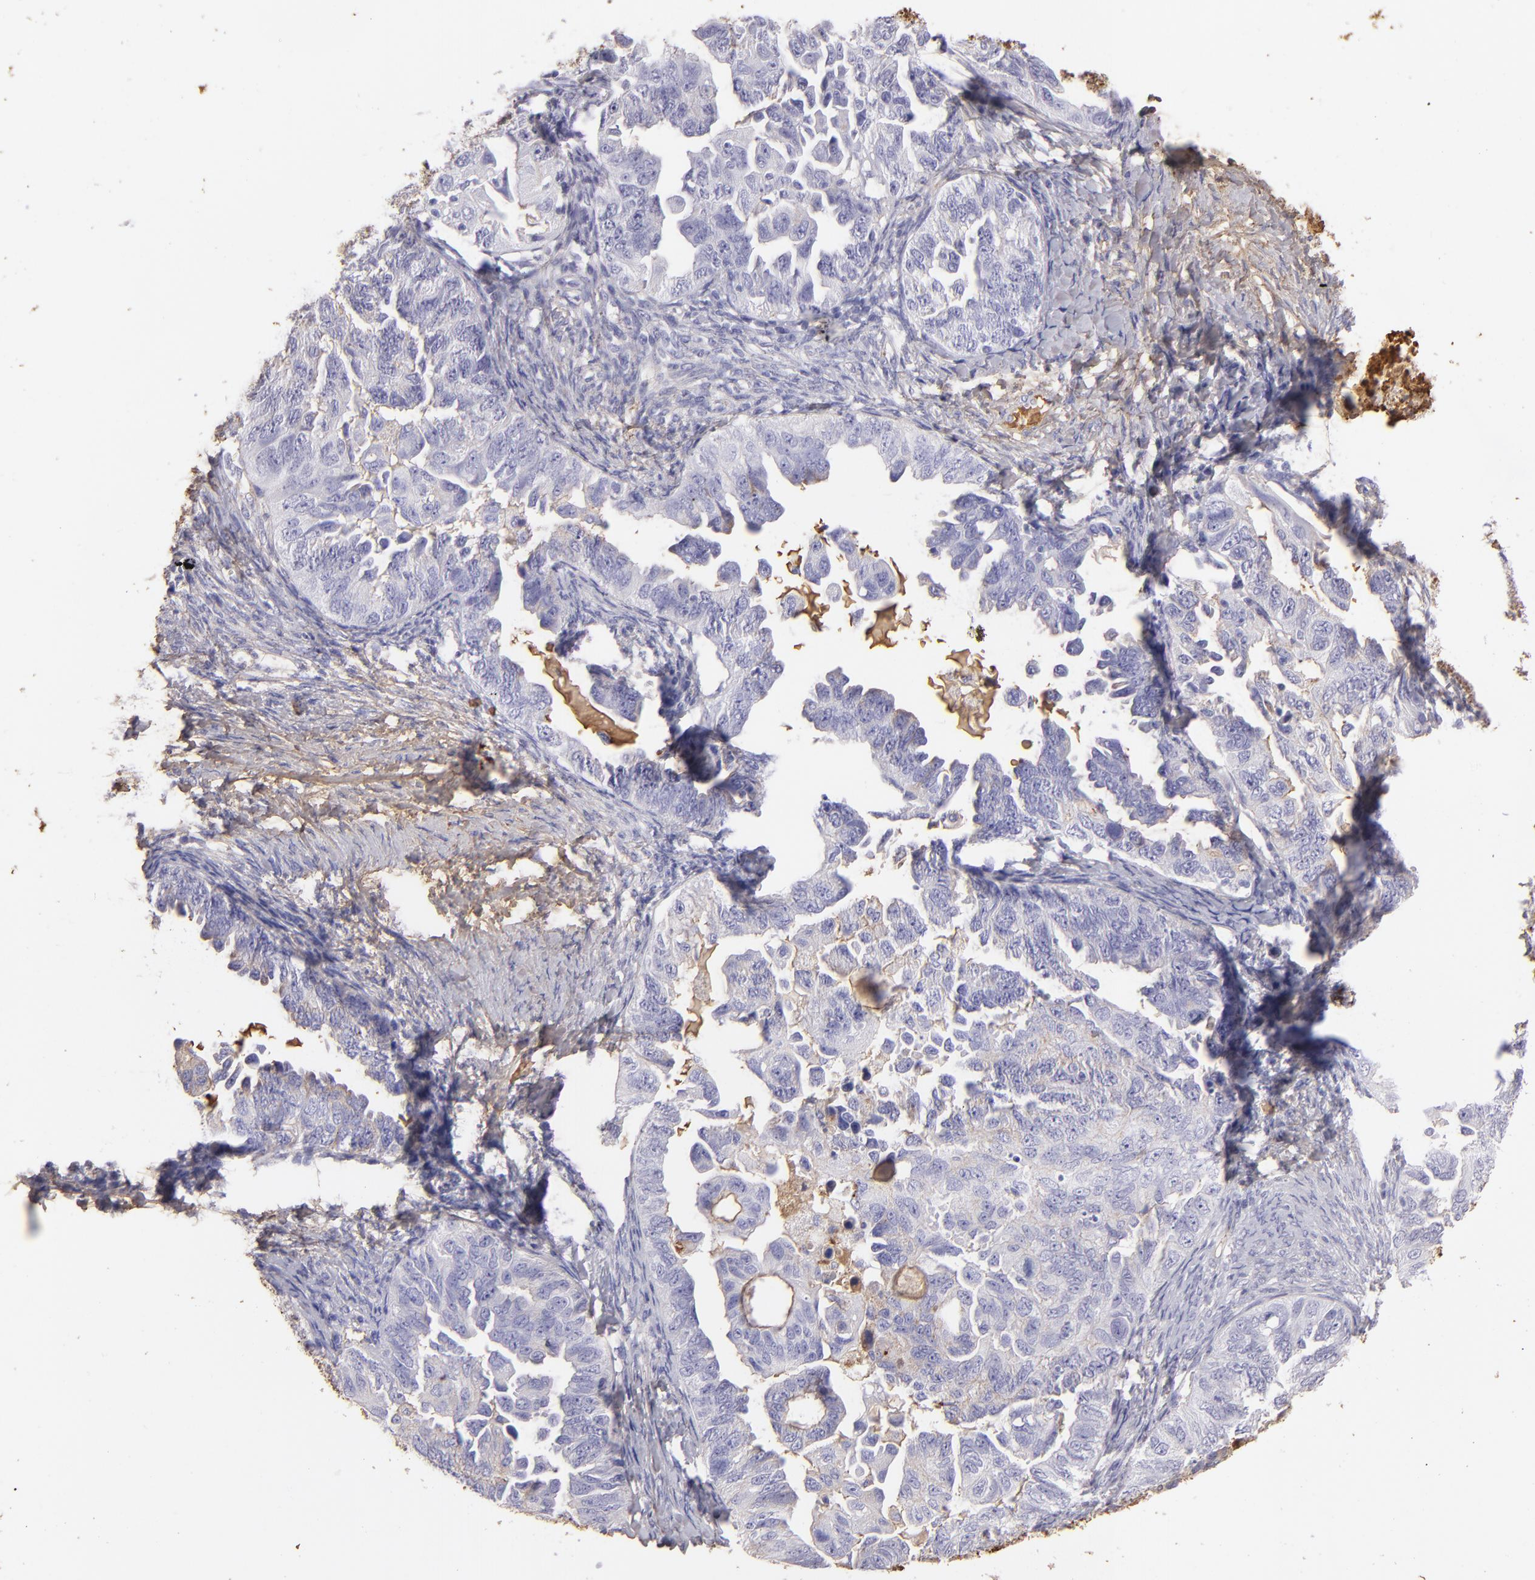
{"staining": {"intensity": "moderate", "quantity": "25%-75%", "location": "cytoplasmic/membranous"}, "tissue": "ovarian cancer", "cell_type": "Tumor cells", "image_type": "cancer", "snomed": [{"axis": "morphology", "description": "Cystadenocarcinoma, serous, NOS"}, {"axis": "topography", "description": "Ovary"}], "caption": "A brown stain shows moderate cytoplasmic/membranous staining of a protein in ovarian cancer (serous cystadenocarcinoma) tumor cells.", "gene": "FGB", "patient": {"sex": "female", "age": 82}}